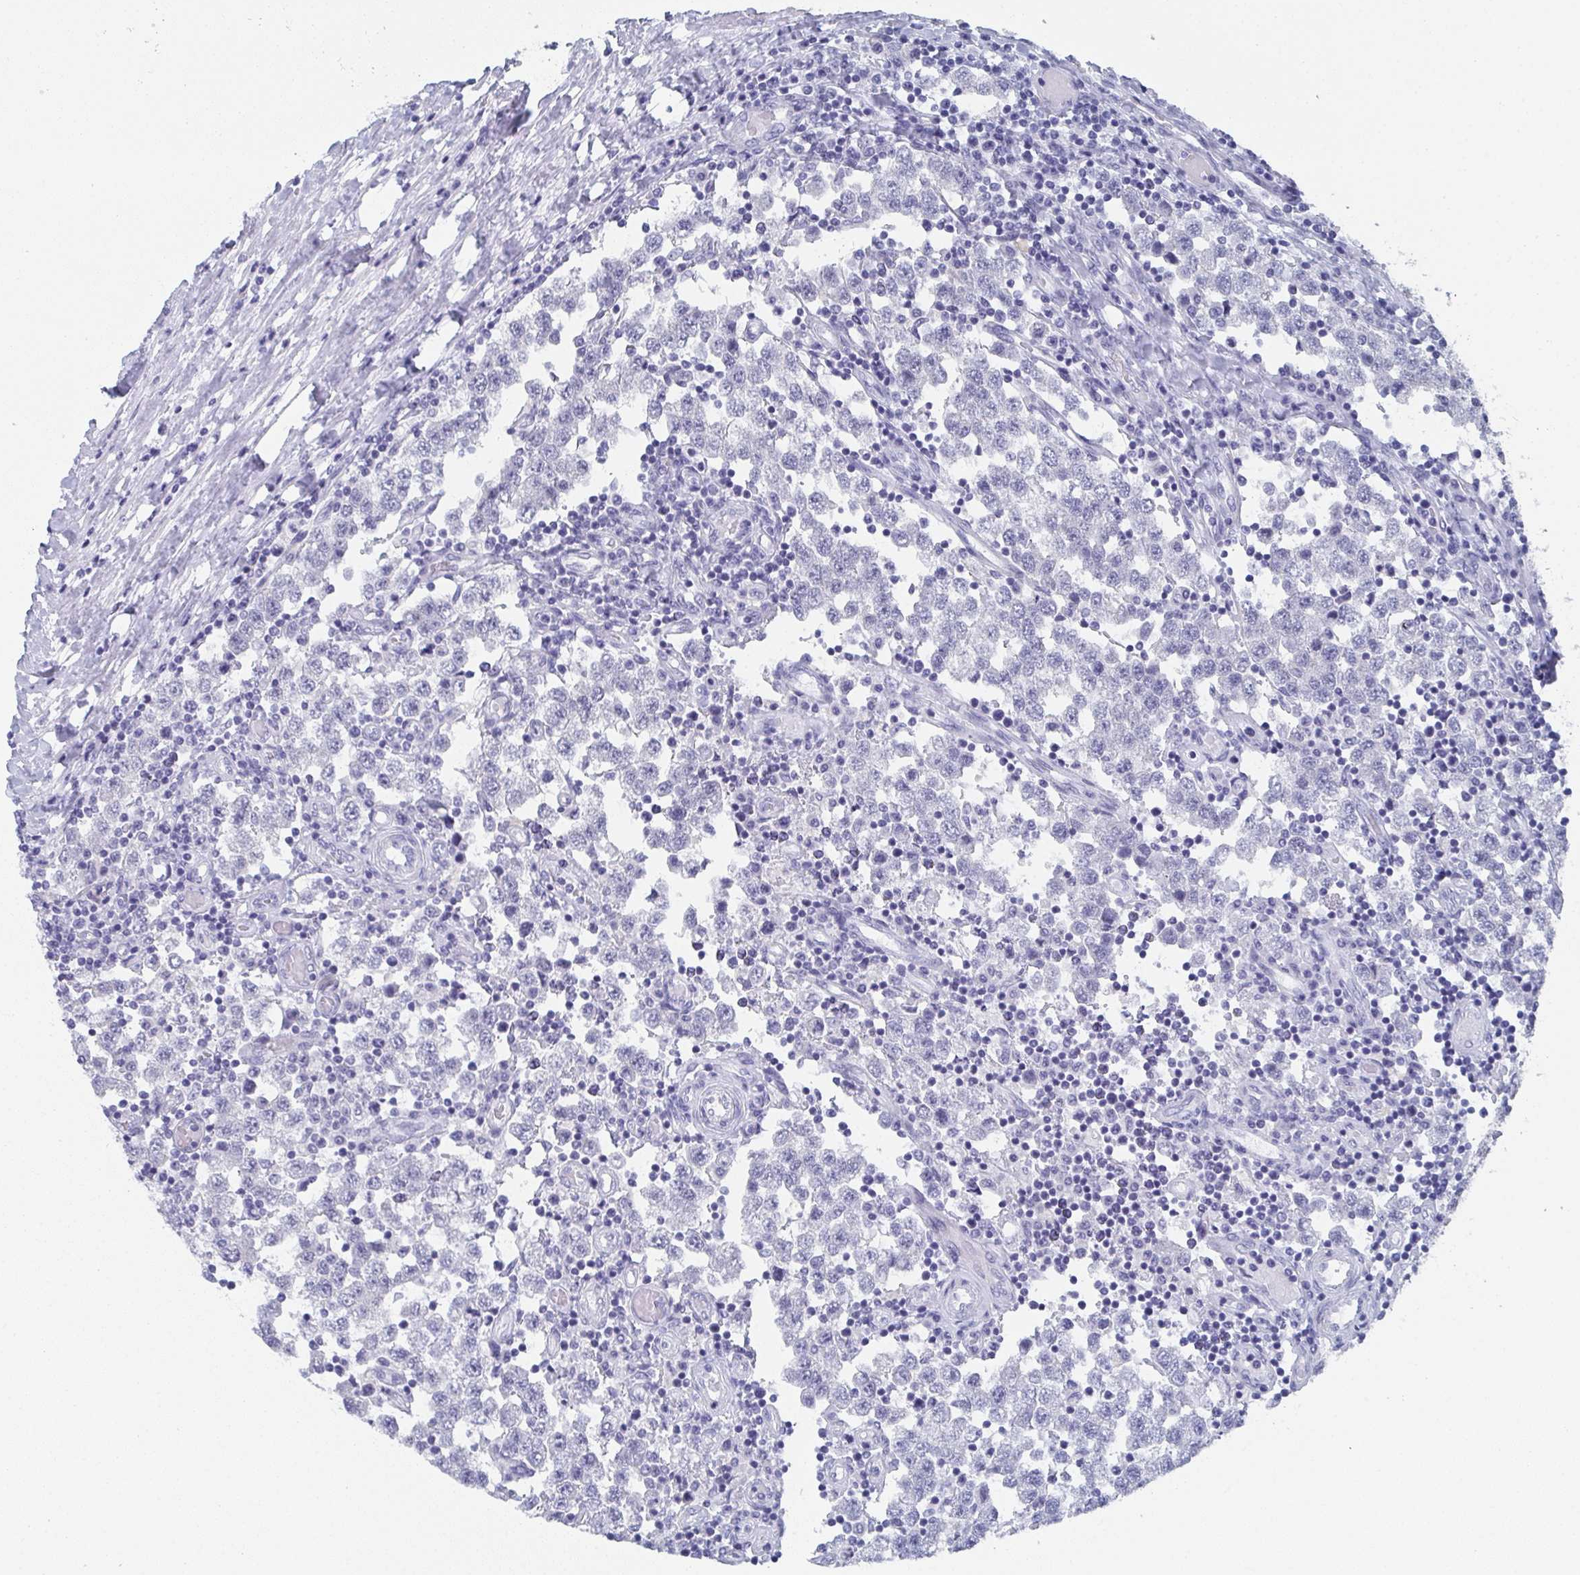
{"staining": {"intensity": "negative", "quantity": "none", "location": "none"}, "tissue": "testis cancer", "cell_type": "Tumor cells", "image_type": "cancer", "snomed": [{"axis": "morphology", "description": "Seminoma, NOS"}, {"axis": "topography", "description": "Testis"}], "caption": "Tumor cells show no significant expression in testis seminoma.", "gene": "DYDC2", "patient": {"sex": "male", "age": 34}}